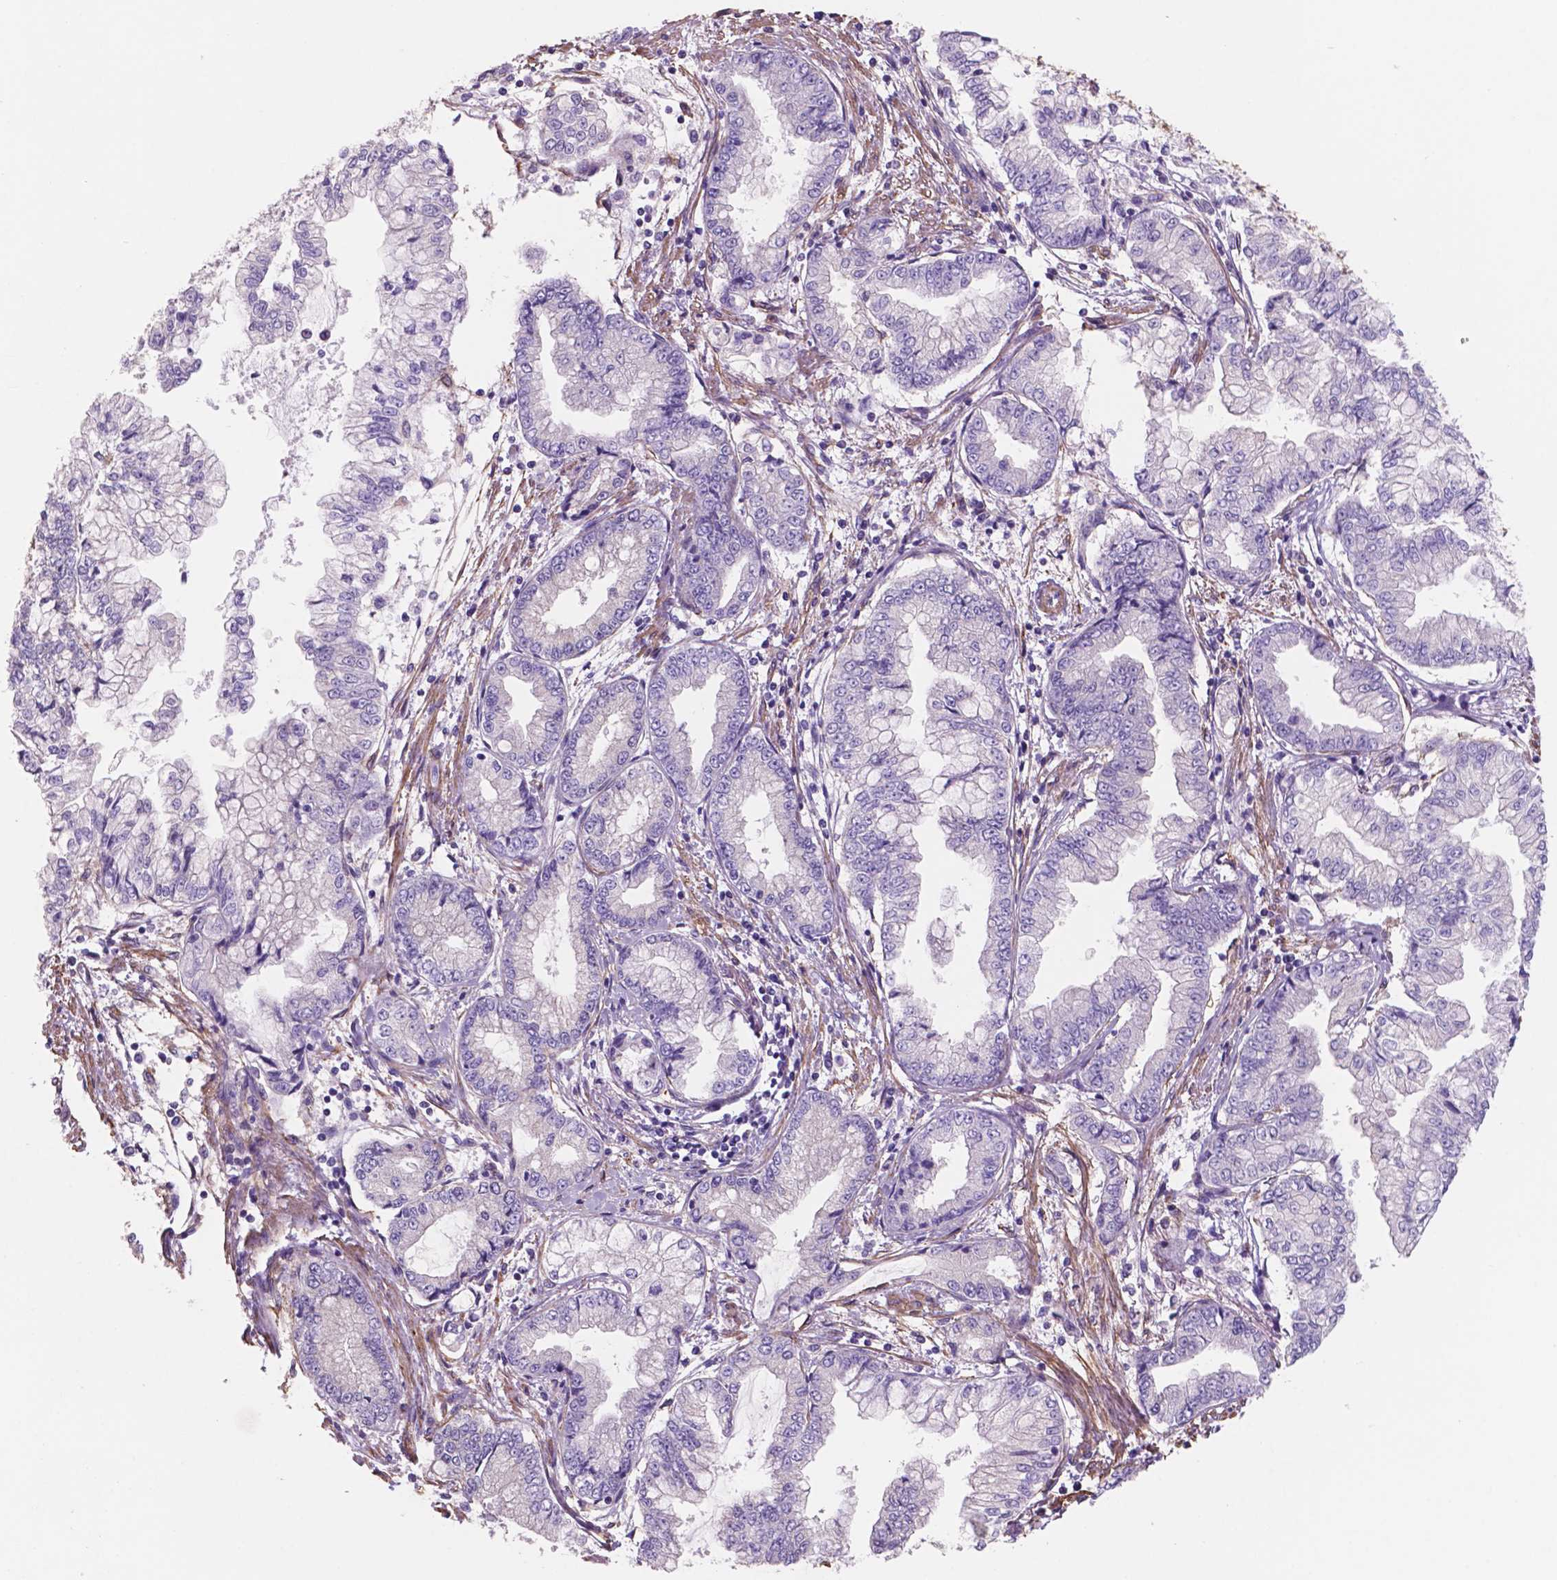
{"staining": {"intensity": "negative", "quantity": "none", "location": "none"}, "tissue": "stomach cancer", "cell_type": "Tumor cells", "image_type": "cancer", "snomed": [{"axis": "morphology", "description": "Adenocarcinoma, NOS"}, {"axis": "topography", "description": "Stomach, upper"}], "caption": "Tumor cells show no significant expression in stomach cancer (adenocarcinoma).", "gene": "TOR2A", "patient": {"sex": "female", "age": 74}}